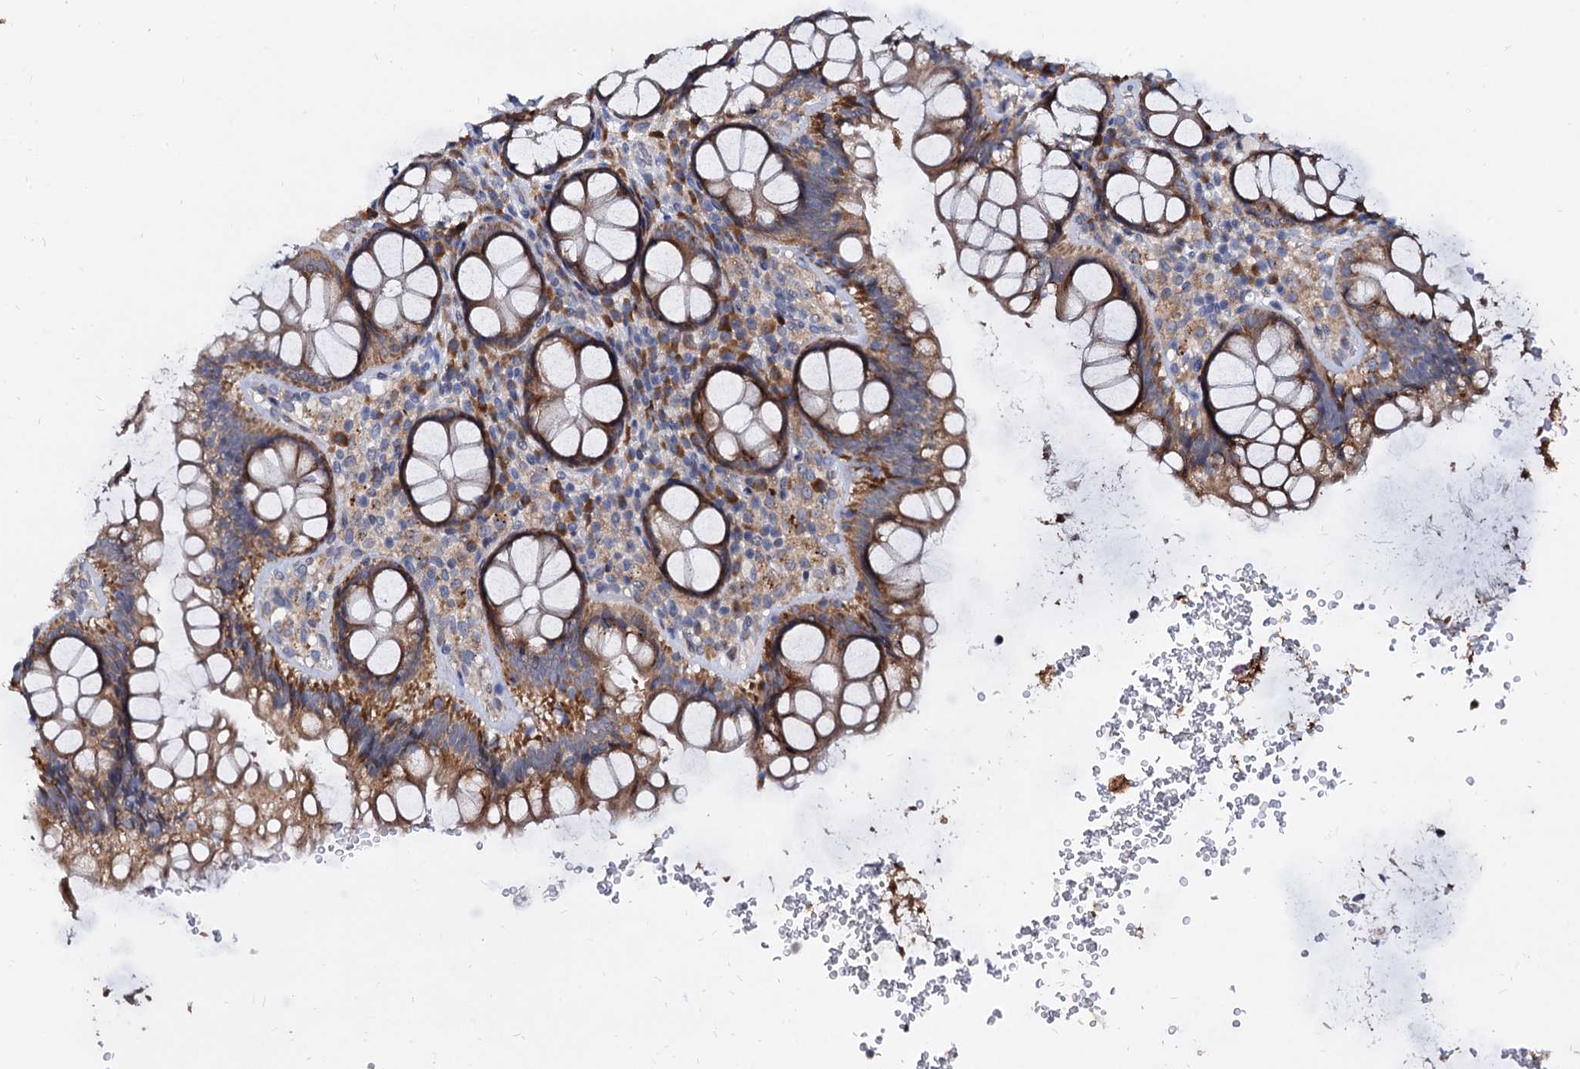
{"staining": {"intensity": "moderate", "quantity": ">75%", "location": "cytoplasmic/membranous"}, "tissue": "rectum", "cell_type": "Glandular cells", "image_type": "normal", "snomed": [{"axis": "morphology", "description": "Normal tissue, NOS"}, {"axis": "topography", "description": "Rectum"}], "caption": "There is medium levels of moderate cytoplasmic/membranous expression in glandular cells of normal rectum, as demonstrated by immunohistochemical staining (brown color).", "gene": "WWC3", "patient": {"sex": "male", "age": 83}}